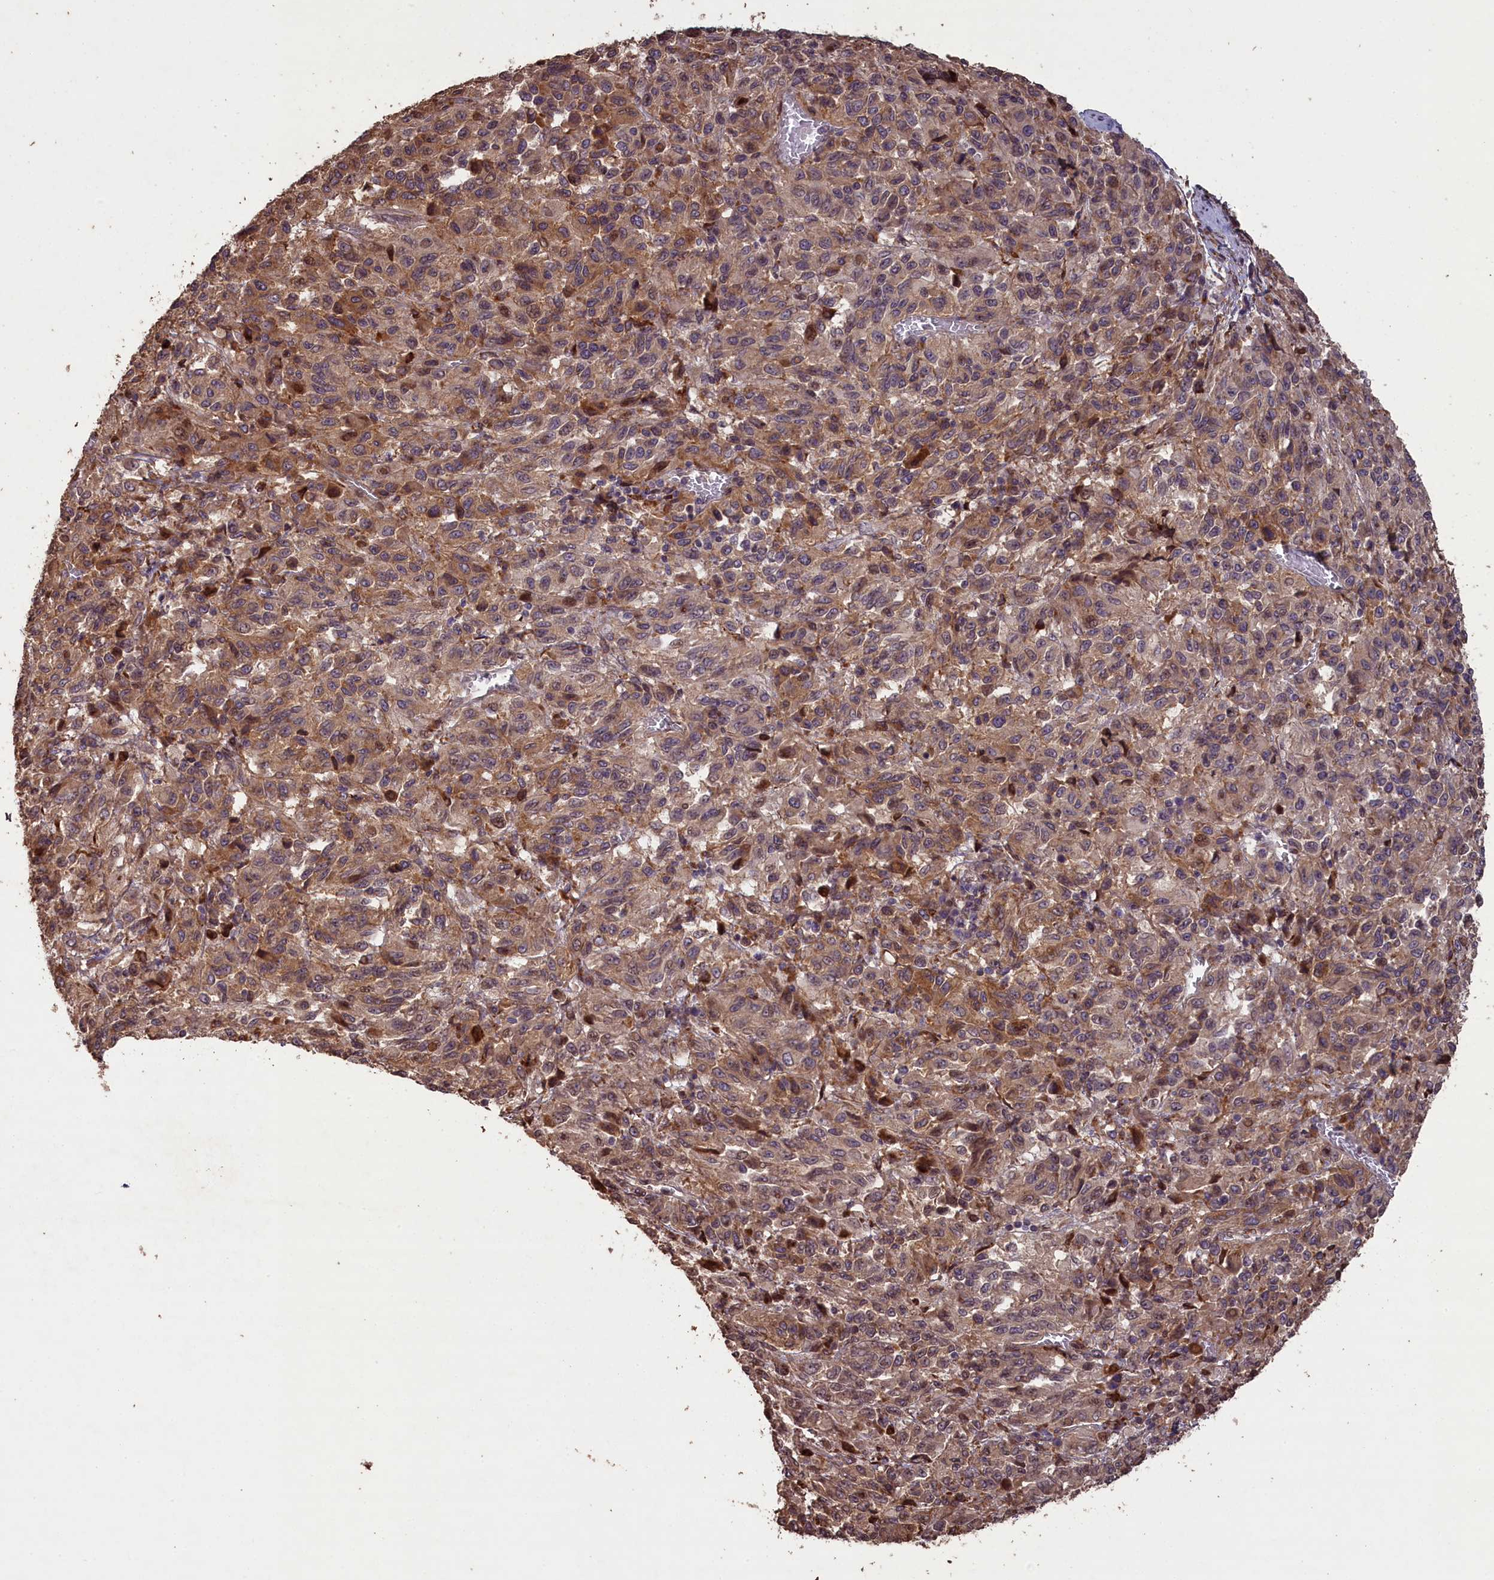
{"staining": {"intensity": "moderate", "quantity": ">75%", "location": "cytoplasmic/membranous"}, "tissue": "melanoma", "cell_type": "Tumor cells", "image_type": "cancer", "snomed": [{"axis": "morphology", "description": "Malignant melanoma, Metastatic site"}, {"axis": "topography", "description": "Lung"}], "caption": "The micrograph exhibits a brown stain indicating the presence of a protein in the cytoplasmic/membranous of tumor cells in melanoma.", "gene": "SLC38A7", "patient": {"sex": "male", "age": 64}}